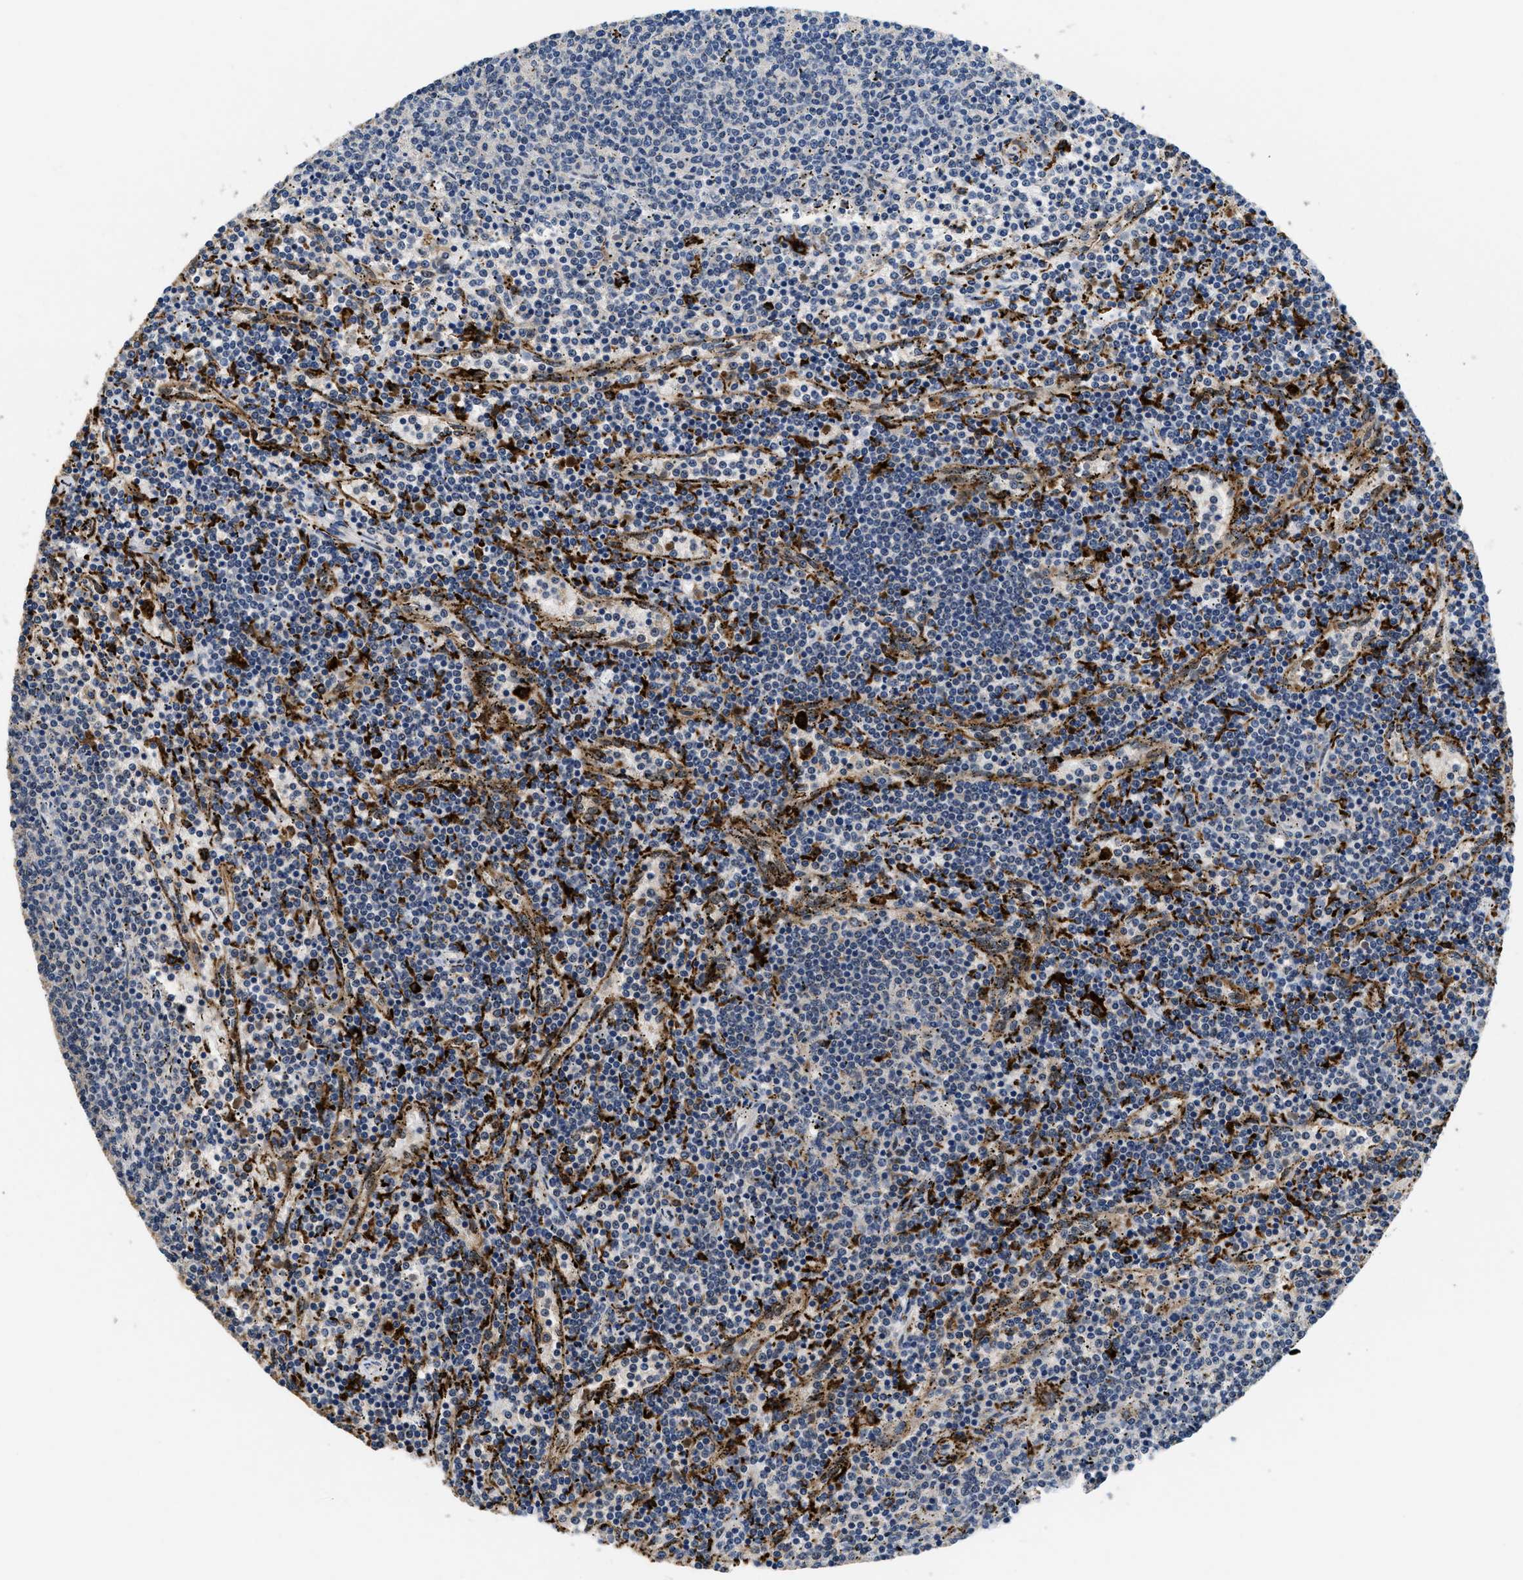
{"staining": {"intensity": "negative", "quantity": "none", "location": "none"}, "tissue": "lymphoma", "cell_type": "Tumor cells", "image_type": "cancer", "snomed": [{"axis": "morphology", "description": "Malignant lymphoma, non-Hodgkin's type, Low grade"}, {"axis": "topography", "description": "Spleen"}], "caption": "High magnification brightfield microscopy of low-grade malignant lymphoma, non-Hodgkin's type stained with DAB (3,3'-diaminobenzidine) (brown) and counterstained with hematoxylin (blue): tumor cells show no significant expression.", "gene": "BMPR2", "patient": {"sex": "female", "age": 50}}